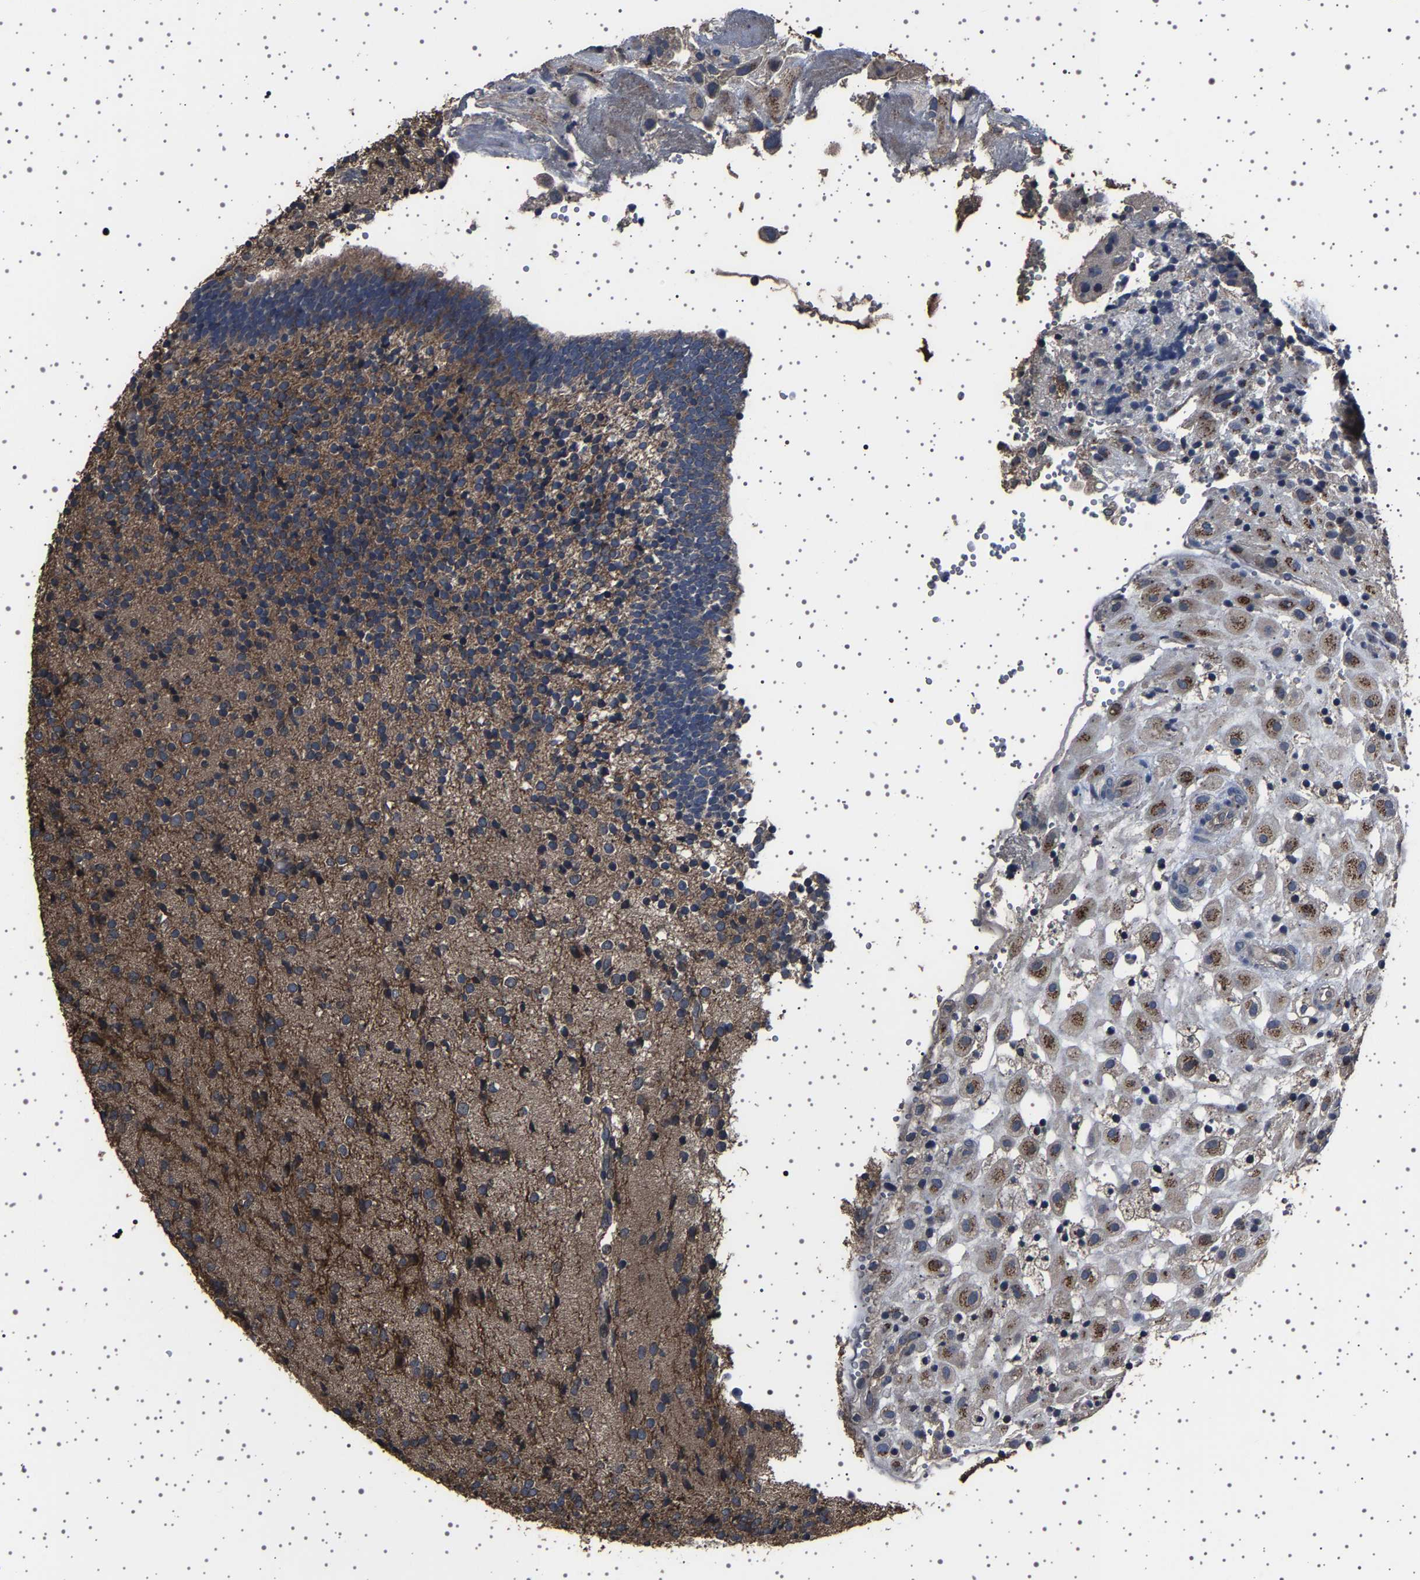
{"staining": {"intensity": "moderate", "quantity": ">75%", "location": "cytoplasmic/membranous"}, "tissue": "placenta", "cell_type": "Decidual cells", "image_type": "normal", "snomed": [{"axis": "morphology", "description": "Normal tissue, NOS"}, {"axis": "topography", "description": "Placenta"}], "caption": "This micrograph shows immunohistochemistry staining of benign placenta, with medium moderate cytoplasmic/membranous staining in approximately >75% of decidual cells.", "gene": "NCKAP1", "patient": {"sex": "female", "age": 18}}